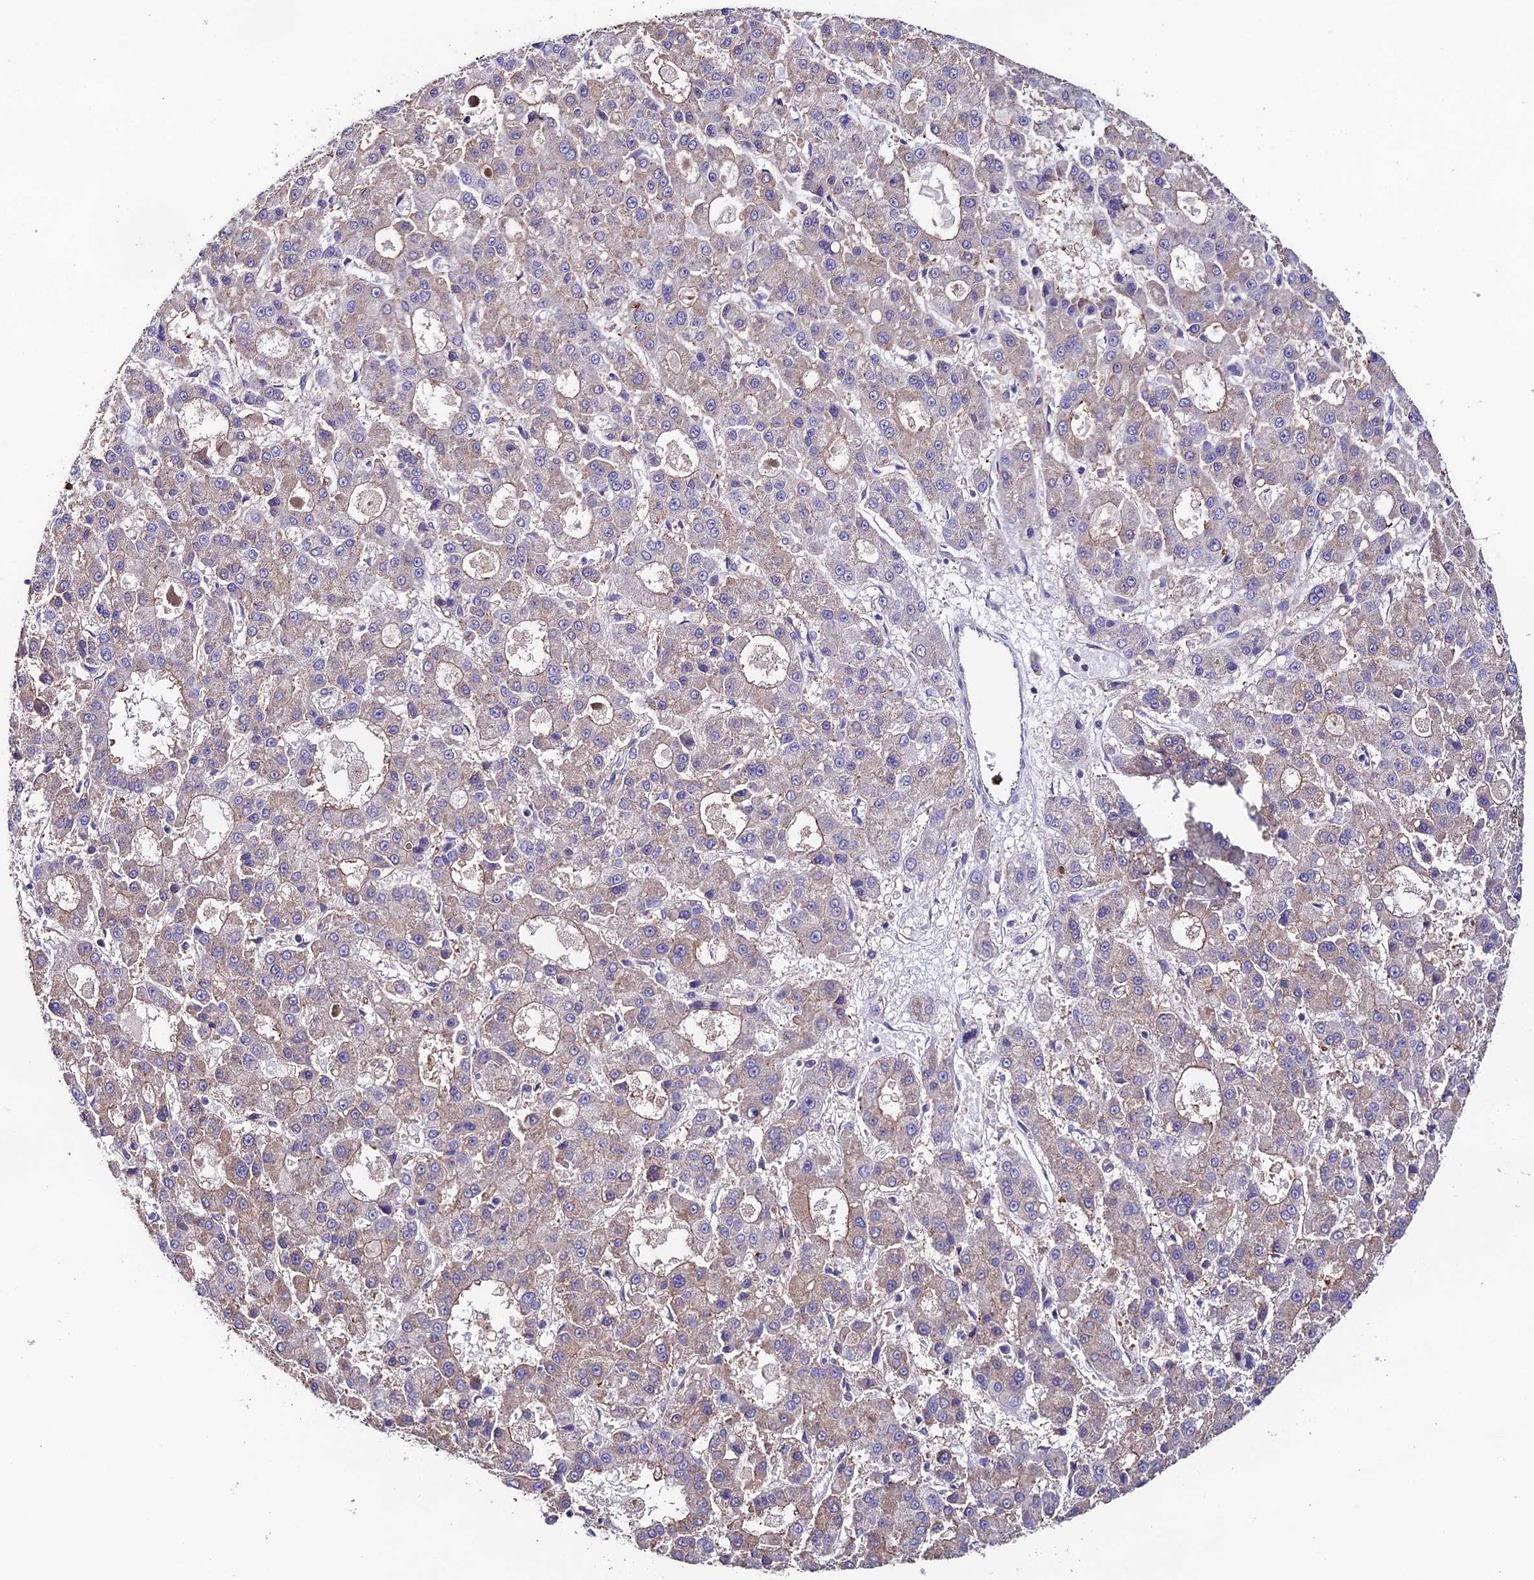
{"staining": {"intensity": "weak", "quantity": "25%-75%", "location": "cytoplasmic/membranous"}, "tissue": "liver cancer", "cell_type": "Tumor cells", "image_type": "cancer", "snomed": [{"axis": "morphology", "description": "Carcinoma, Hepatocellular, NOS"}, {"axis": "topography", "description": "Liver"}], "caption": "Protein analysis of liver cancer (hepatocellular carcinoma) tissue reveals weak cytoplasmic/membranous positivity in approximately 25%-75% of tumor cells. The staining was performed using DAB (3,3'-diaminobenzidine) to visualize the protein expression in brown, while the nuclei were stained in blue with hematoxylin (Magnification: 20x).", "gene": "BRME1", "patient": {"sex": "male", "age": 70}}